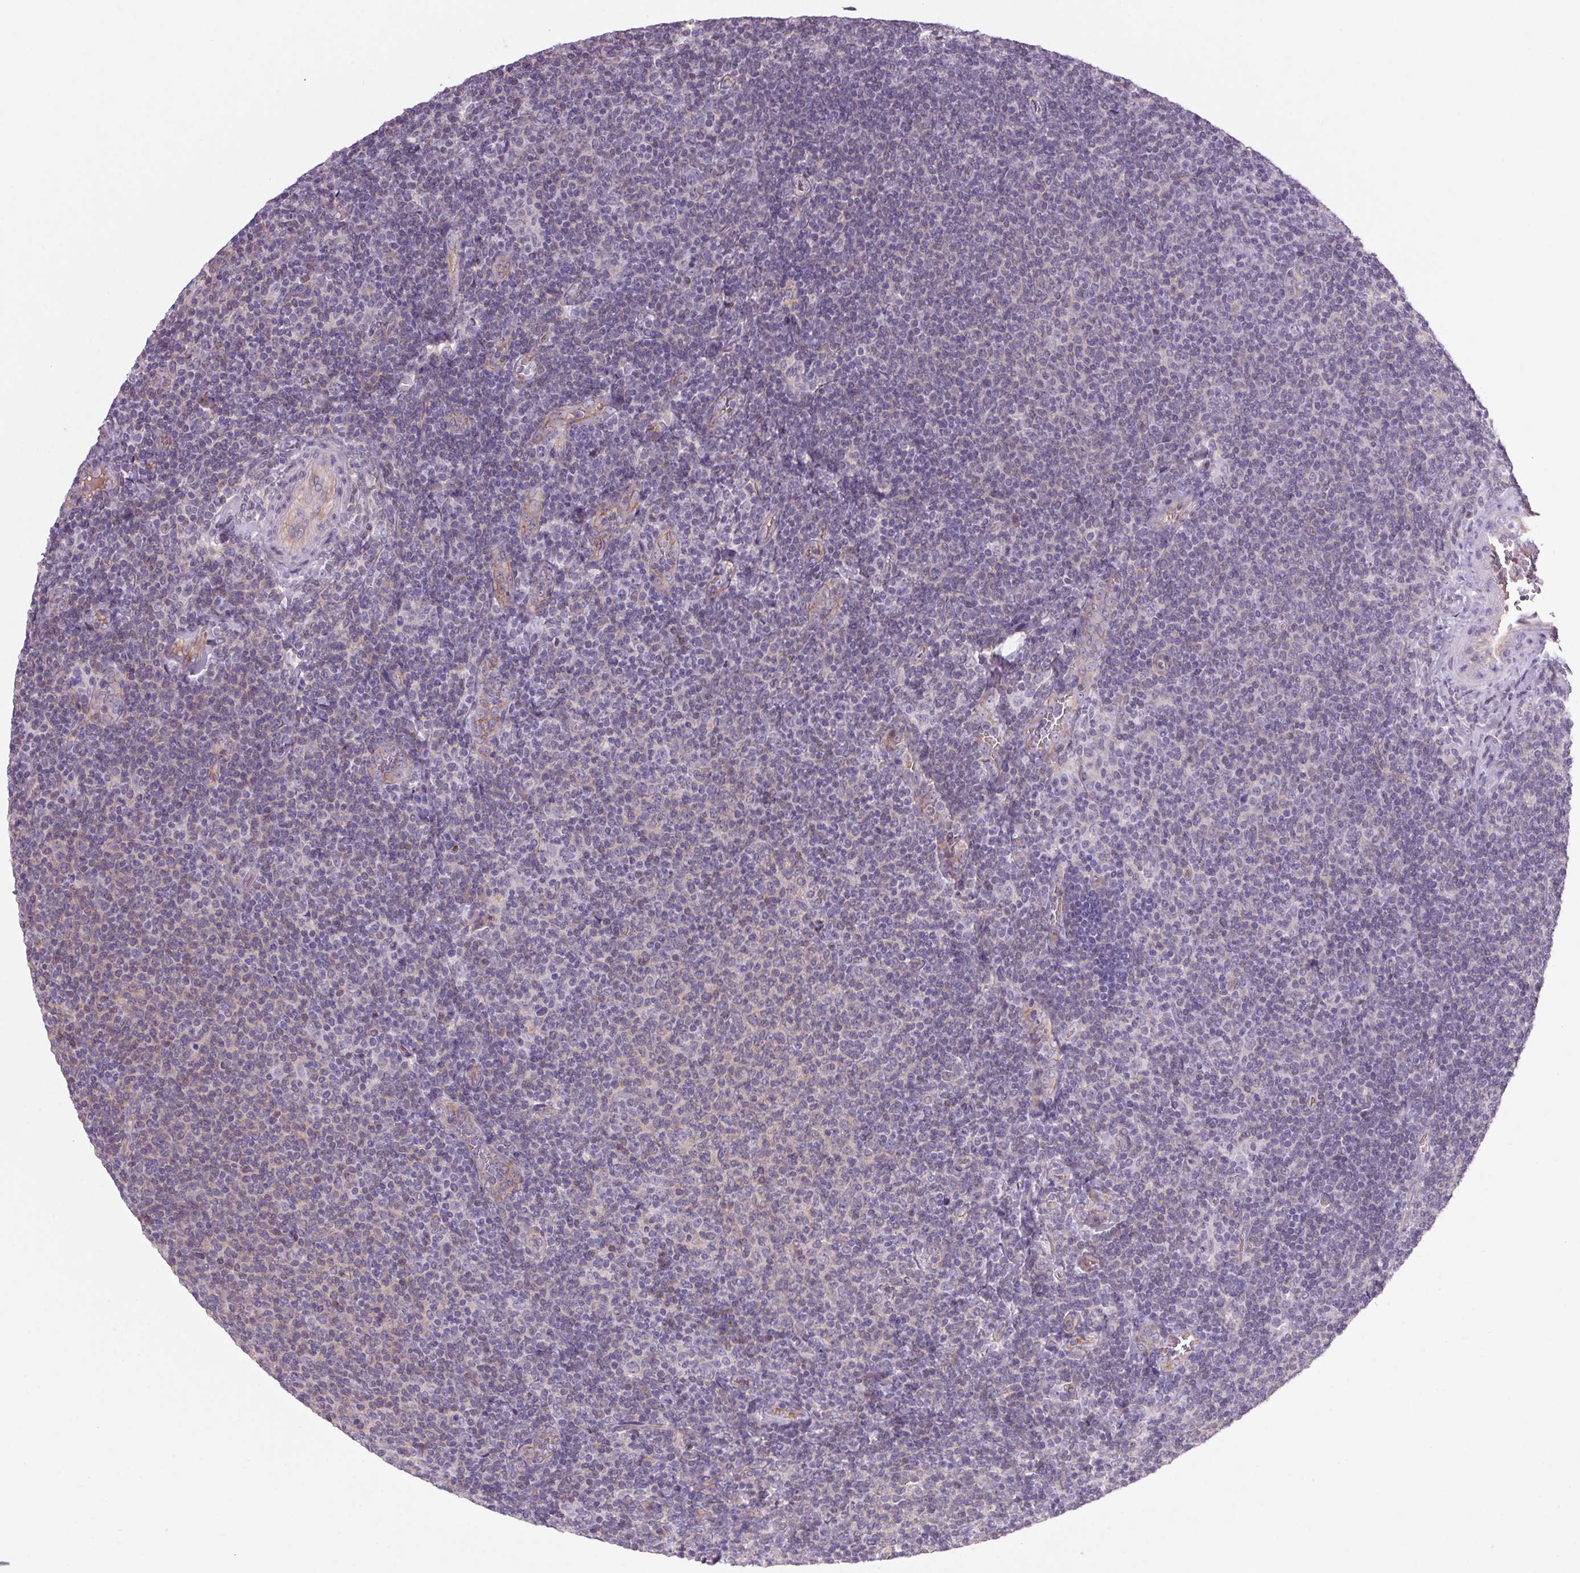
{"staining": {"intensity": "negative", "quantity": "none", "location": "none"}, "tissue": "lymphoma", "cell_type": "Tumor cells", "image_type": "cancer", "snomed": [{"axis": "morphology", "description": "Malignant lymphoma, non-Hodgkin's type, Low grade"}, {"axis": "topography", "description": "Lymph node"}], "caption": "Lymphoma stained for a protein using IHC reveals no staining tumor cells.", "gene": "APOC4", "patient": {"sex": "male", "age": 52}}